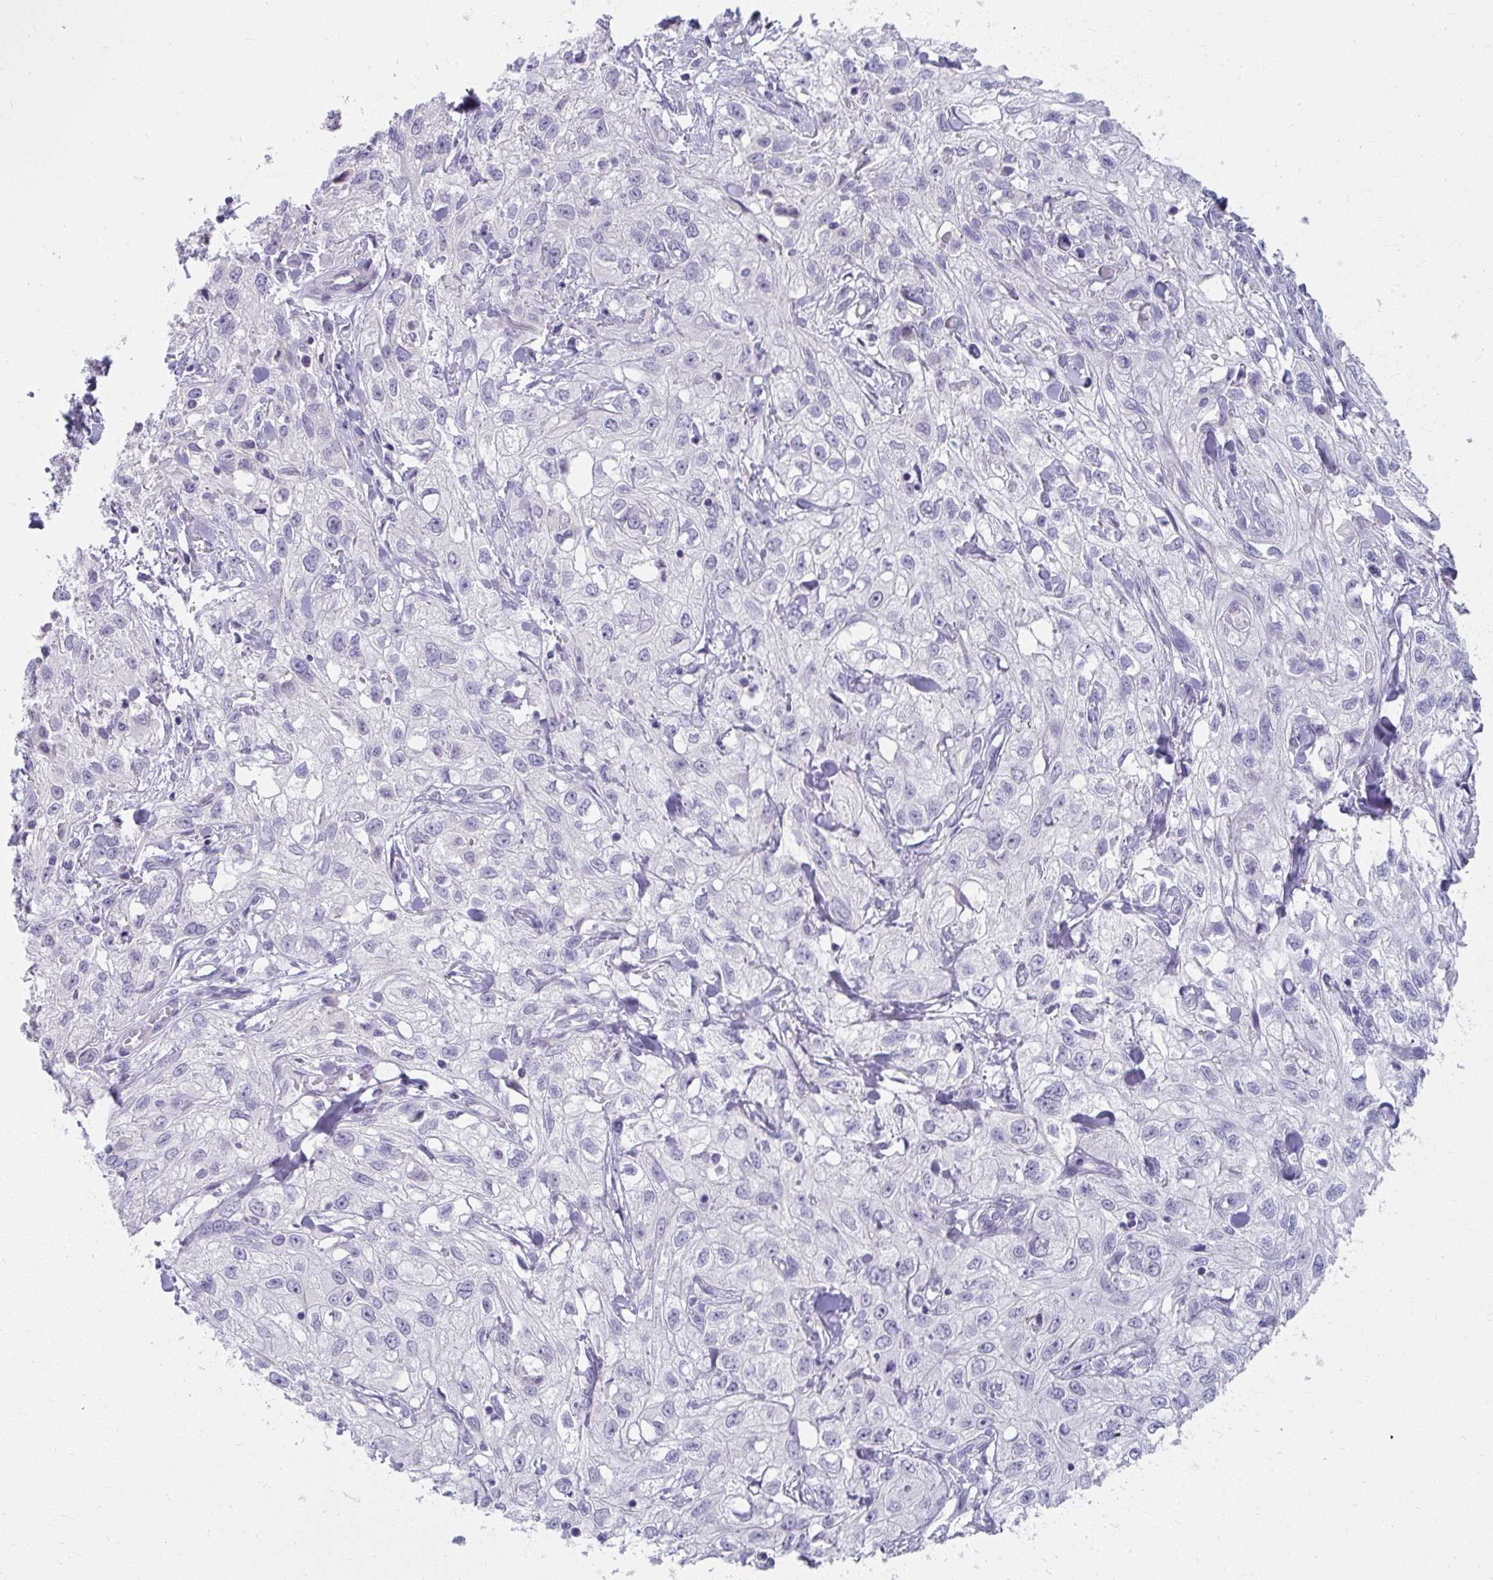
{"staining": {"intensity": "negative", "quantity": "none", "location": "none"}, "tissue": "skin cancer", "cell_type": "Tumor cells", "image_type": "cancer", "snomed": [{"axis": "morphology", "description": "Squamous cell carcinoma, NOS"}, {"axis": "topography", "description": "Skin"}, {"axis": "topography", "description": "Vulva"}], "caption": "An image of human skin squamous cell carcinoma is negative for staining in tumor cells.", "gene": "UGT3A2", "patient": {"sex": "female", "age": 86}}